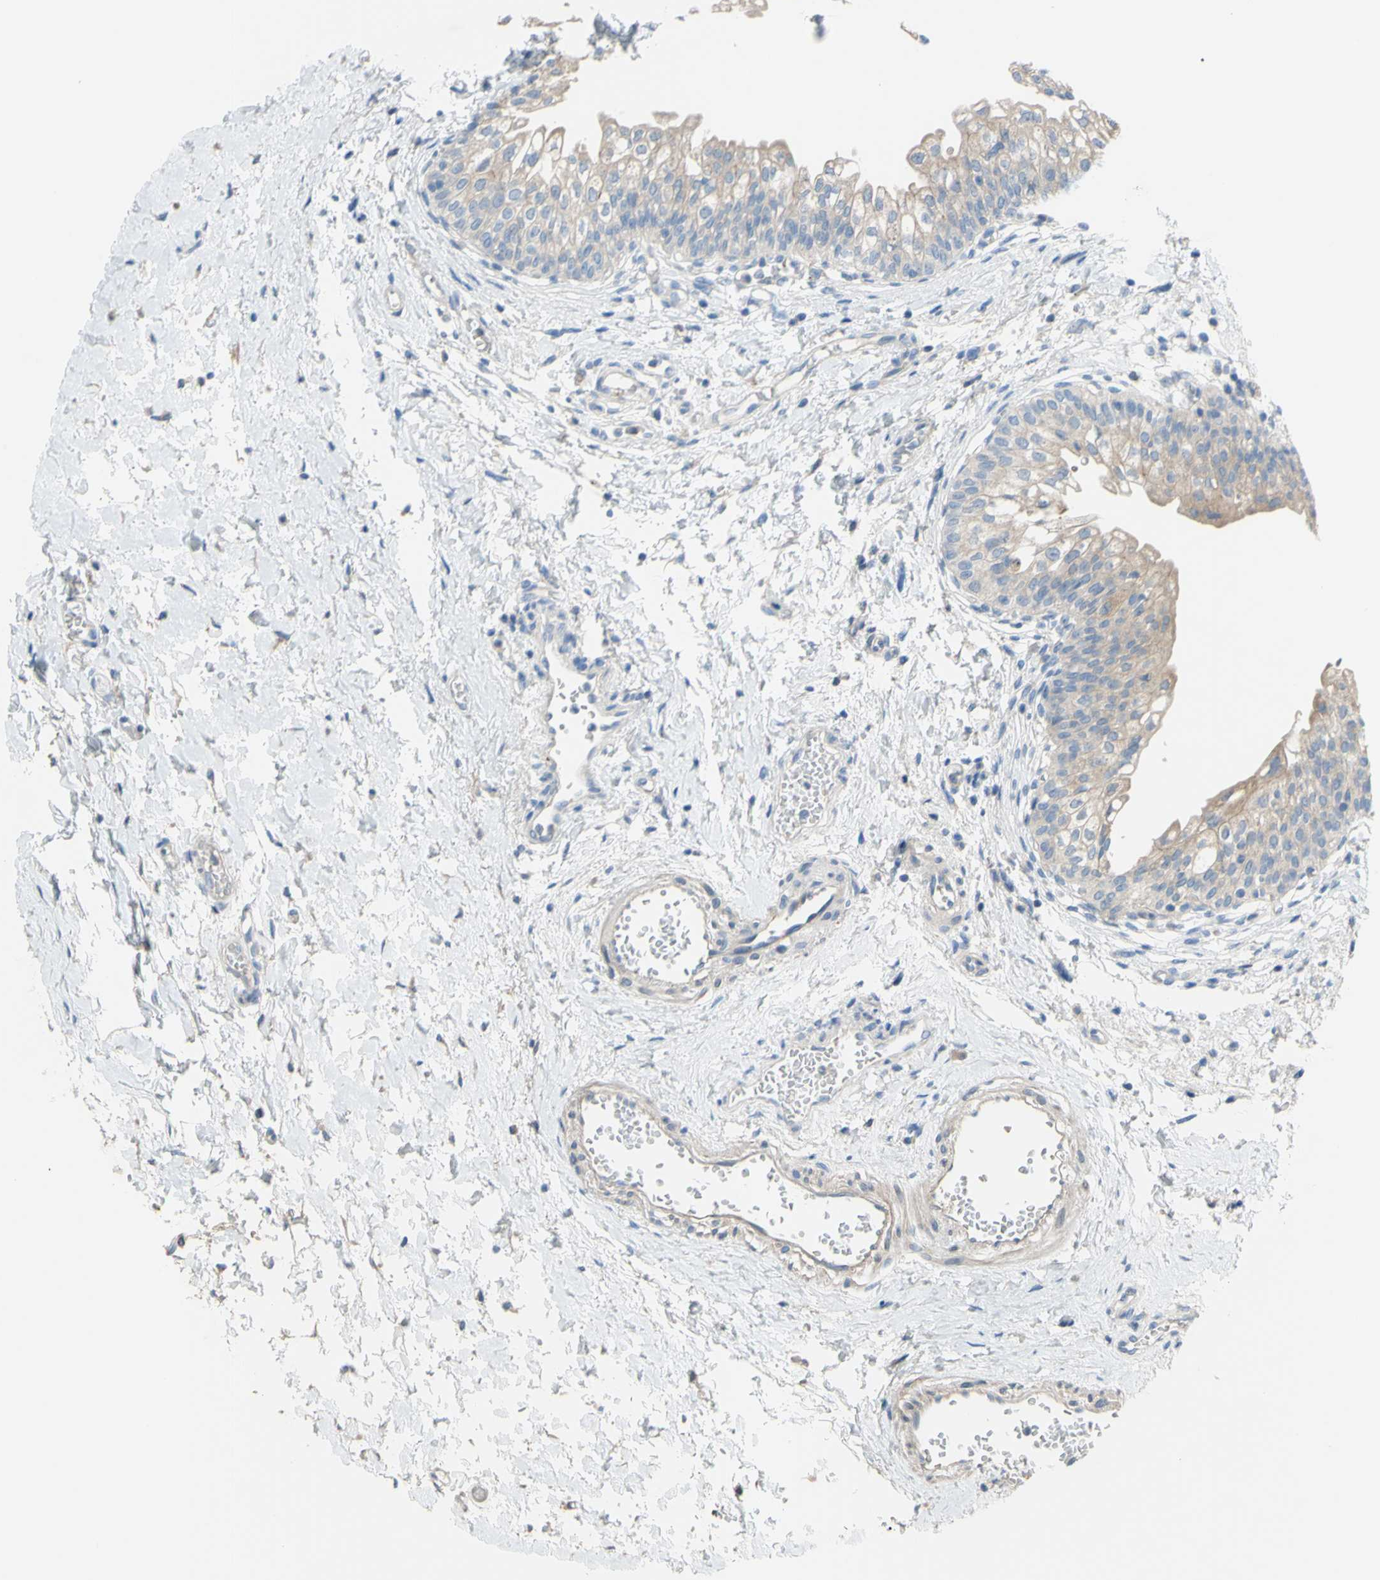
{"staining": {"intensity": "weak", "quantity": ">75%", "location": "cytoplasmic/membranous"}, "tissue": "urinary bladder", "cell_type": "Urothelial cells", "image_type": "normal", "snomed": [{"axis": "morphology", "description": "Normal tissue, NOS"}, {"axis": "topography", "description": "Urinary bladder"}], "caption": "This micrograph displays immunohistochemistry (IHC) staining of unremarkable urinary bladder, with low weak cytoplasmic/membranous staining in about >75% of urothelial cells.", "gene": "TMEM59L", "patient": {"sex": "male", "age": 55}}